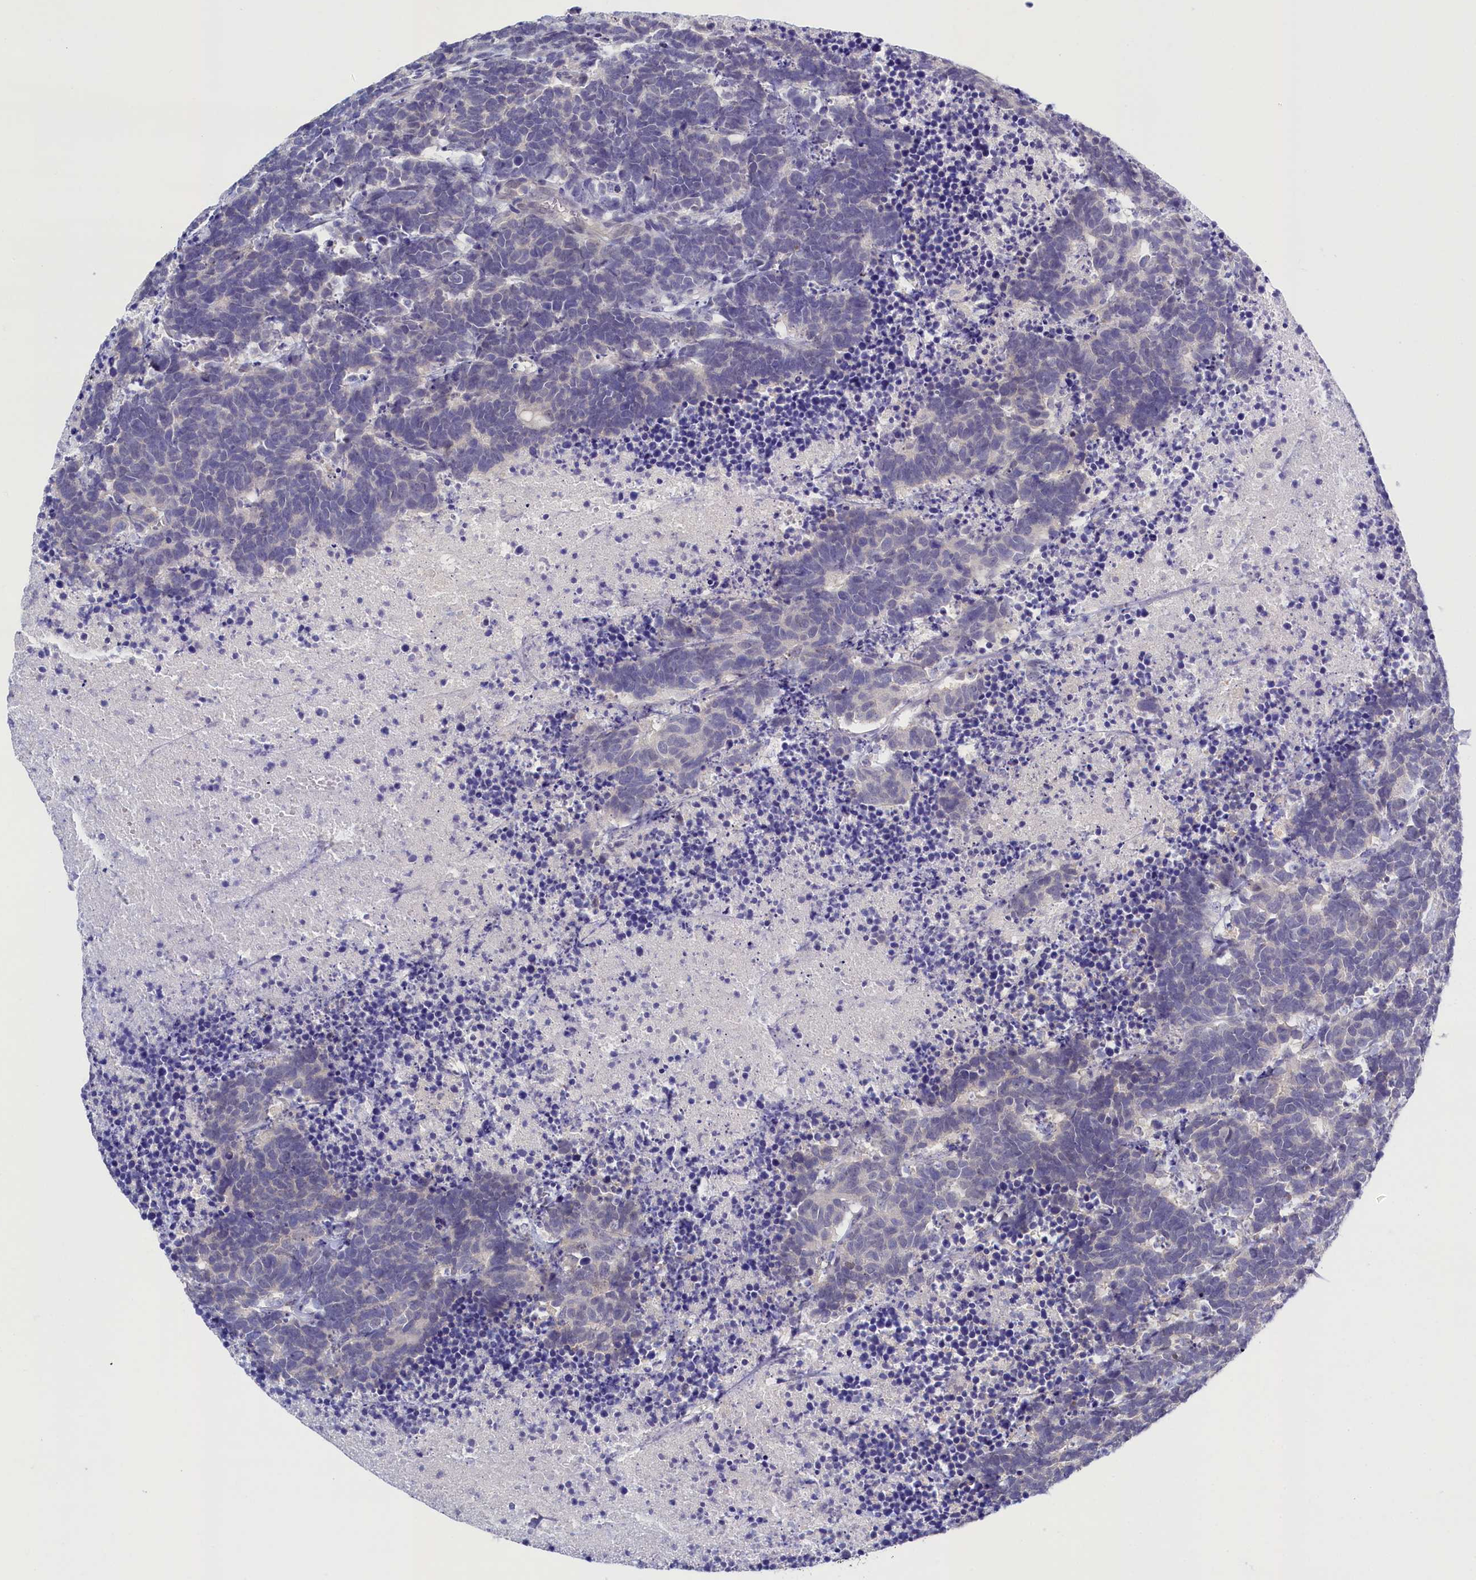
{"staining": {"intensity": "negative", "quantity": "none", "location": "none"}, "tissue": "carcinoid", "cell_type": "Tumor cells", "image_type": "cancer", "snomed": [{"axis": "morphology", "description": "Carcinoma, NOS"}, {"axis": "morphology", "description": "Carcinoid, malignant, NOS"}, {"axis": "topography", "description": "Urinary bladder"}], "caption": "An image of carcinoid stained for a protein shows no brown staining in tumor cells.", "gene": "C11orf54", "patient": {"sex": "male", "age": 57}}